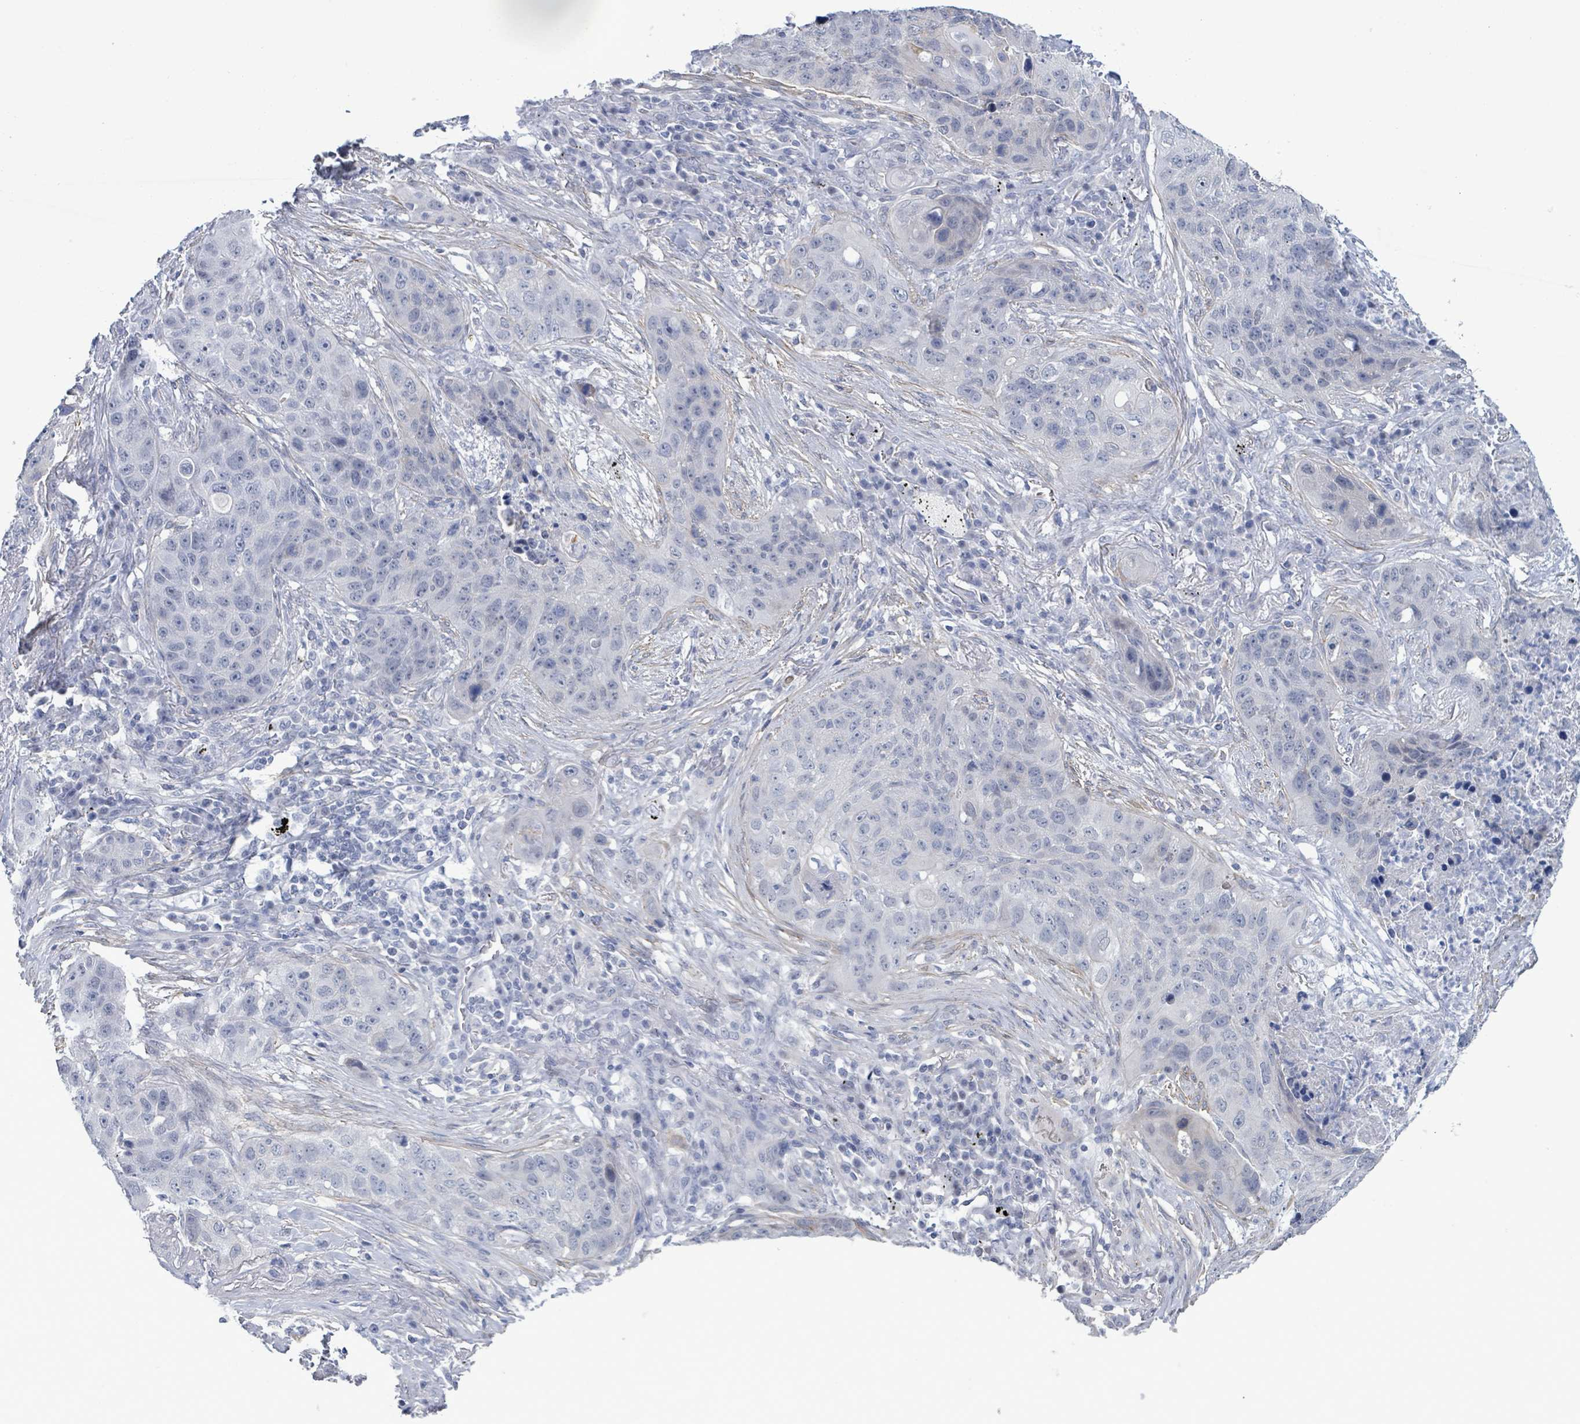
{"staining": {"intensity": "negative", "quantity": "none", "location": "none"}, "tissue": "lung cancer", "cell_type": "Tumor cells", "image_type": "cancer", "snomed": [{"axis": "morphology", "description": "Squamous cell carcinoma, NOS"}, {"axis": "topography", "description": "Lung"}], "caption": "Tumor cells are negative for brown protein staining in lung squamous cell carcinoma.", "gene": "DMRTC1B", "patient": {"sex": "female", "age": 63}}